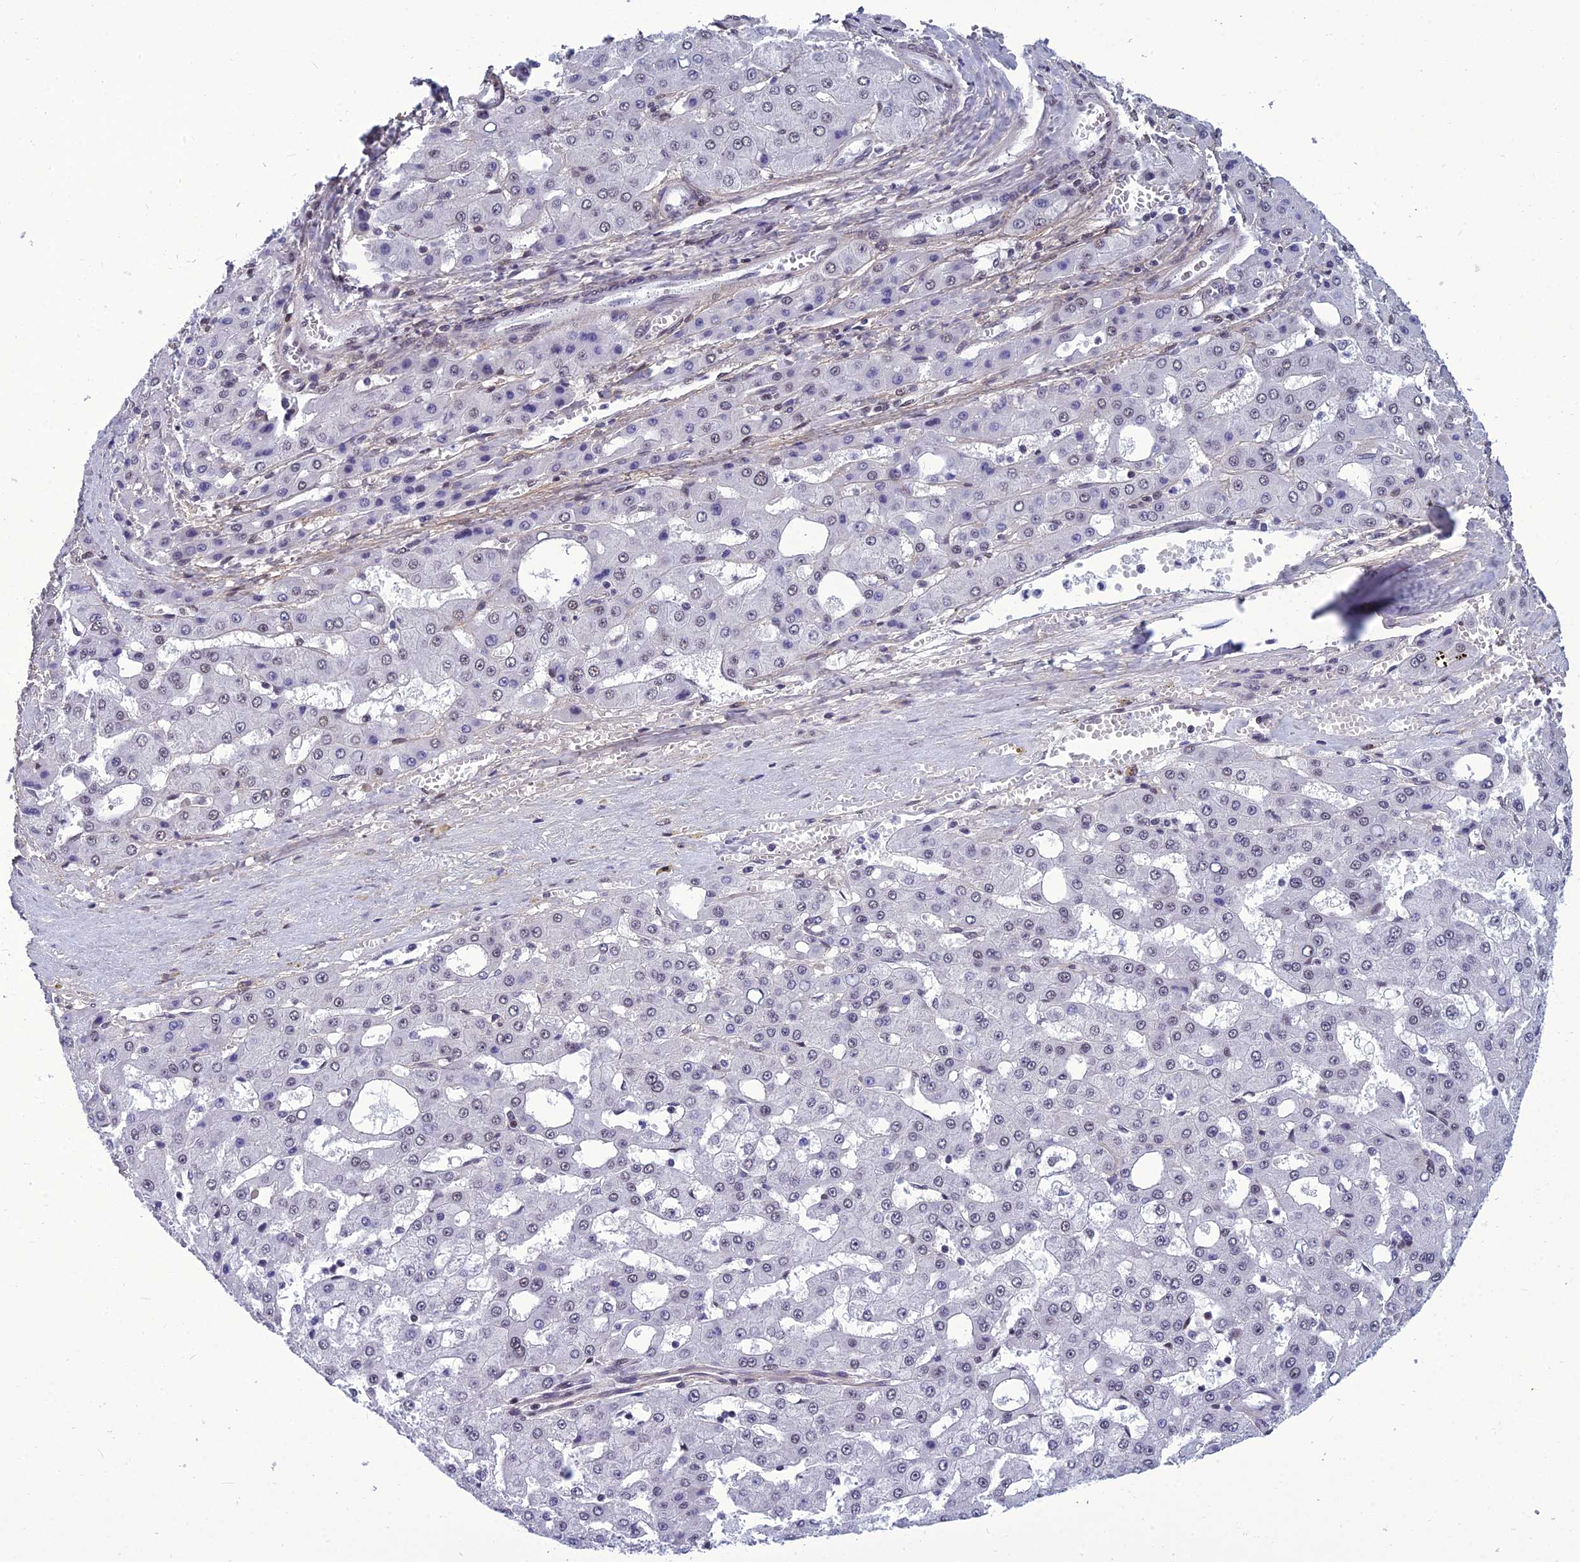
{"staining": {"intensity": "negative", "quantity": "none", "location": "none"}, "tissue": "liver cancer", "cell_type": "Tumor cells", "image_type": "cancer", "snomed": [{"axis": "morphology", "description": "Carcinoma, Hepatocellular, NOS"}, {"axis": "topography", "description": "Liver"}], "caption": "This is an immunohistochemistry photomicrograph of human liver cancer. There is no positivity in tumor cells.", "gene": "RSRC1", "patient": {"sex": "male", "age": 47}}